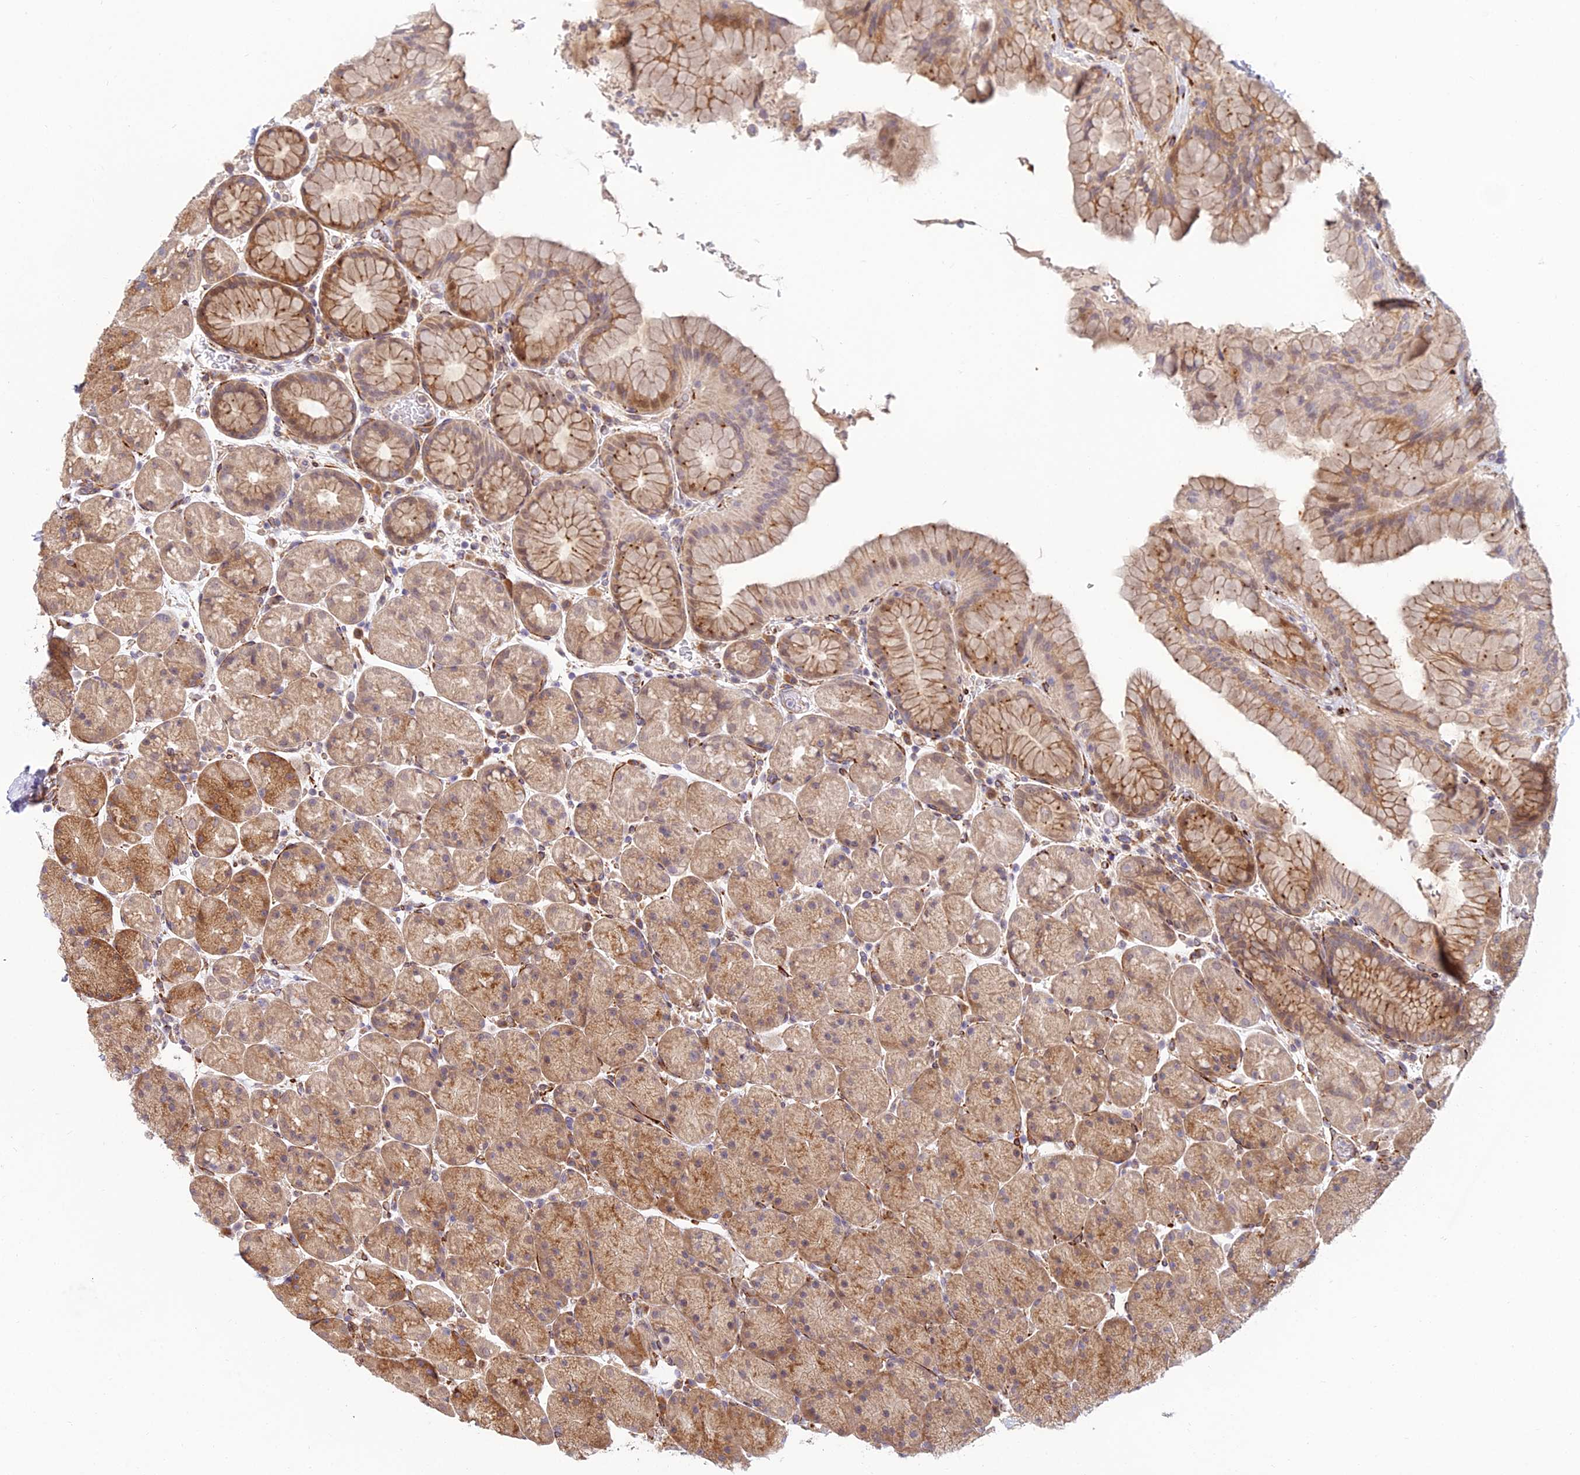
{"staining": {"intensity": "moderate", "quantity": ">75%", "location": "cytoplasmic/membranous"}, "tissue": "stomach", "cell_type": "Glandular cells", "image_type": "normal", "snomed": [{"axis": "morphology", "description": "Normal tissue, NOS"}, {"axis": "topography", "description": "Stomach, upper"}, {"axis": "topography", "description": "Stomach, lower"}], "caption": "Moderate cytoplasmic/membranous protein staining is appreciated in approximately >75% of glandular cells in stomach. Using DAB (brown) and hematoxylin (blue) stains, captured at high magnification using brightfield microscopy.", "gene": "NDUFAF7", "patient": {"sex": "male", "age": 67}}